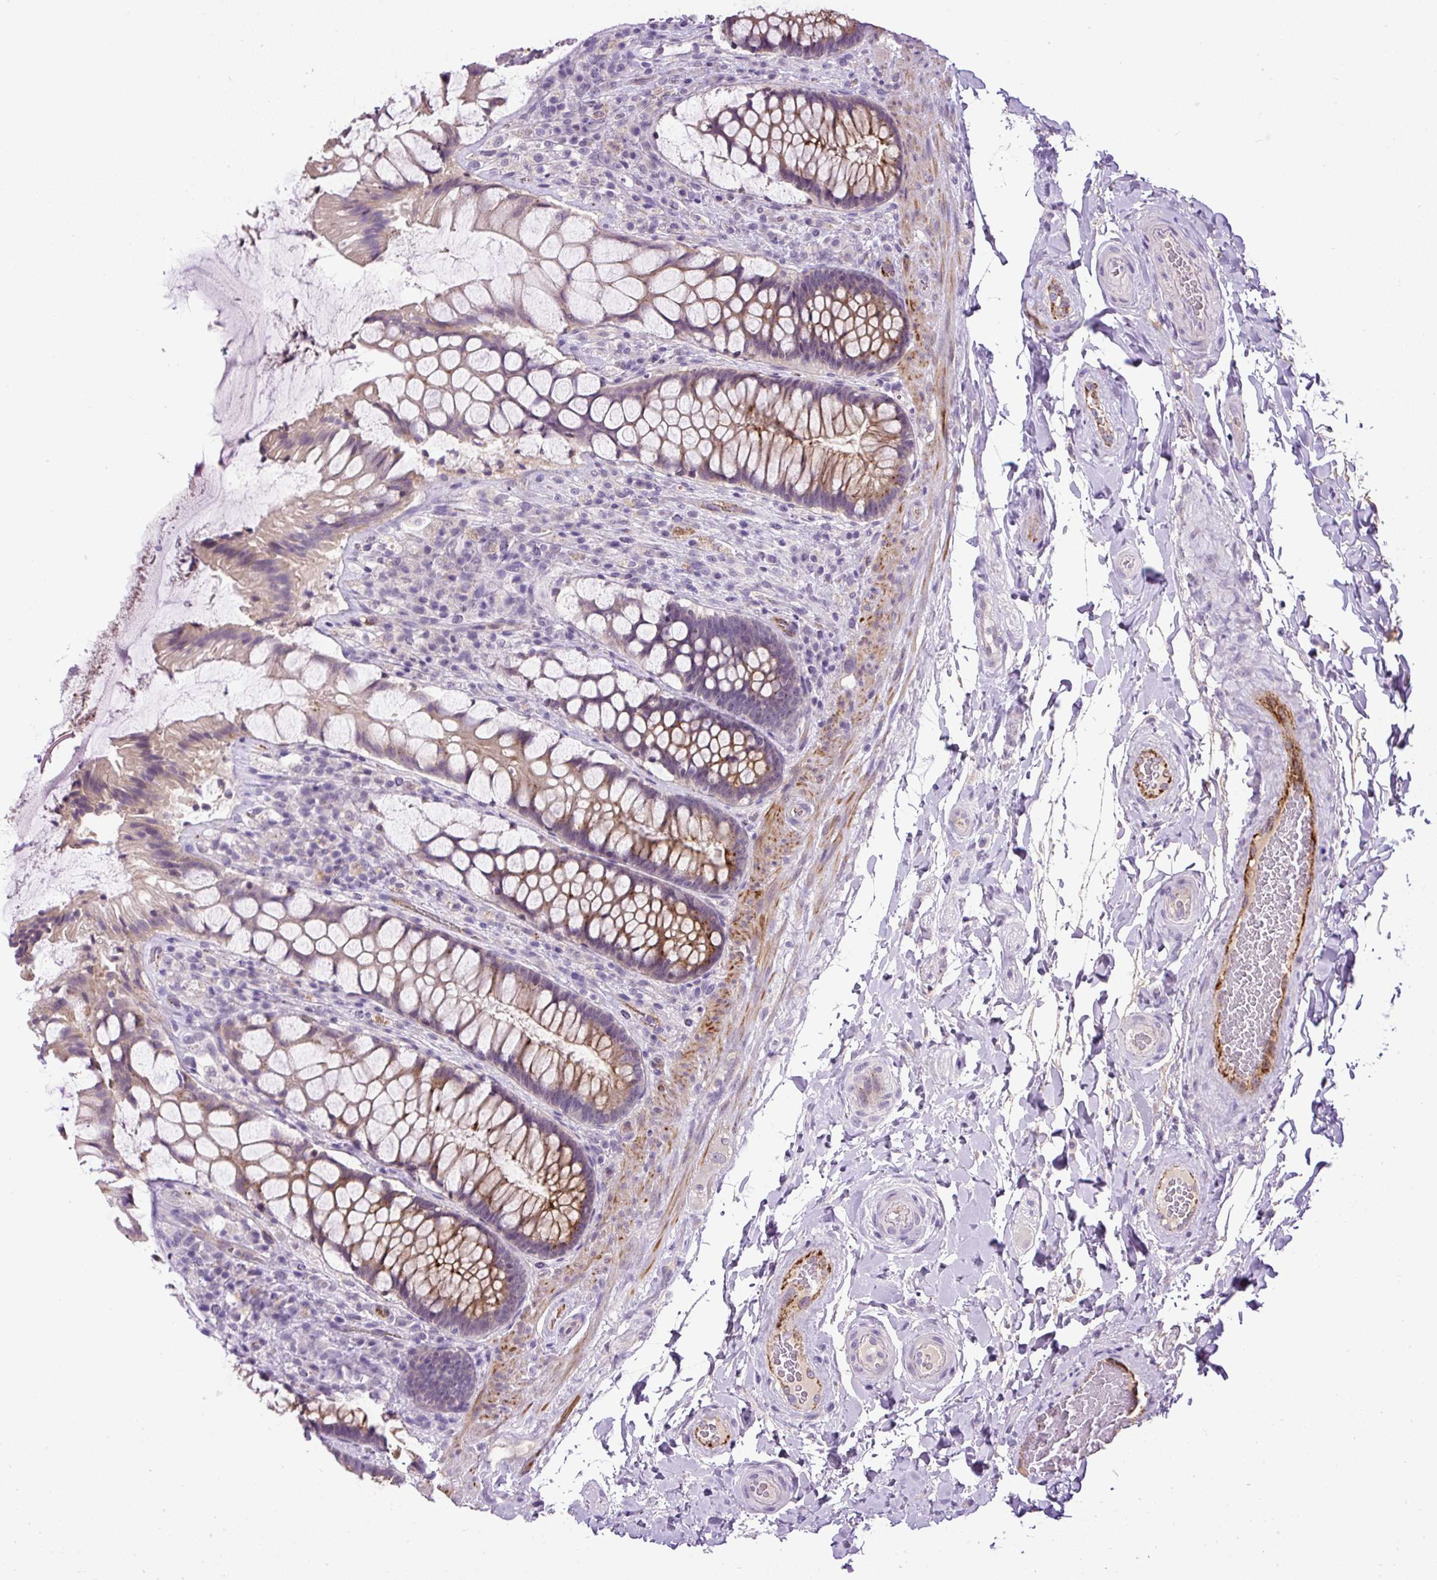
{"staining": {"intensity": "moderate", "quantity": ">75%", "location": "cytoplasmic/membranous"}, "tissue": "rectum", "cell_type": "Glandular cells", "image_type": "normal", "snomed": [{"axis": "morphology", "description": "Normal tissue, NOS"}, {"axis": "topography", "description": "Rectum"}], "caption": "An image showing moderate cytoplasmic/membranous positivity in about >75% of glandular cells in benign rectum, as visualized by brown immunohistochemical staining.", "gene": "LEFTY1", "patient": {"sex": "female", "age": 58}}